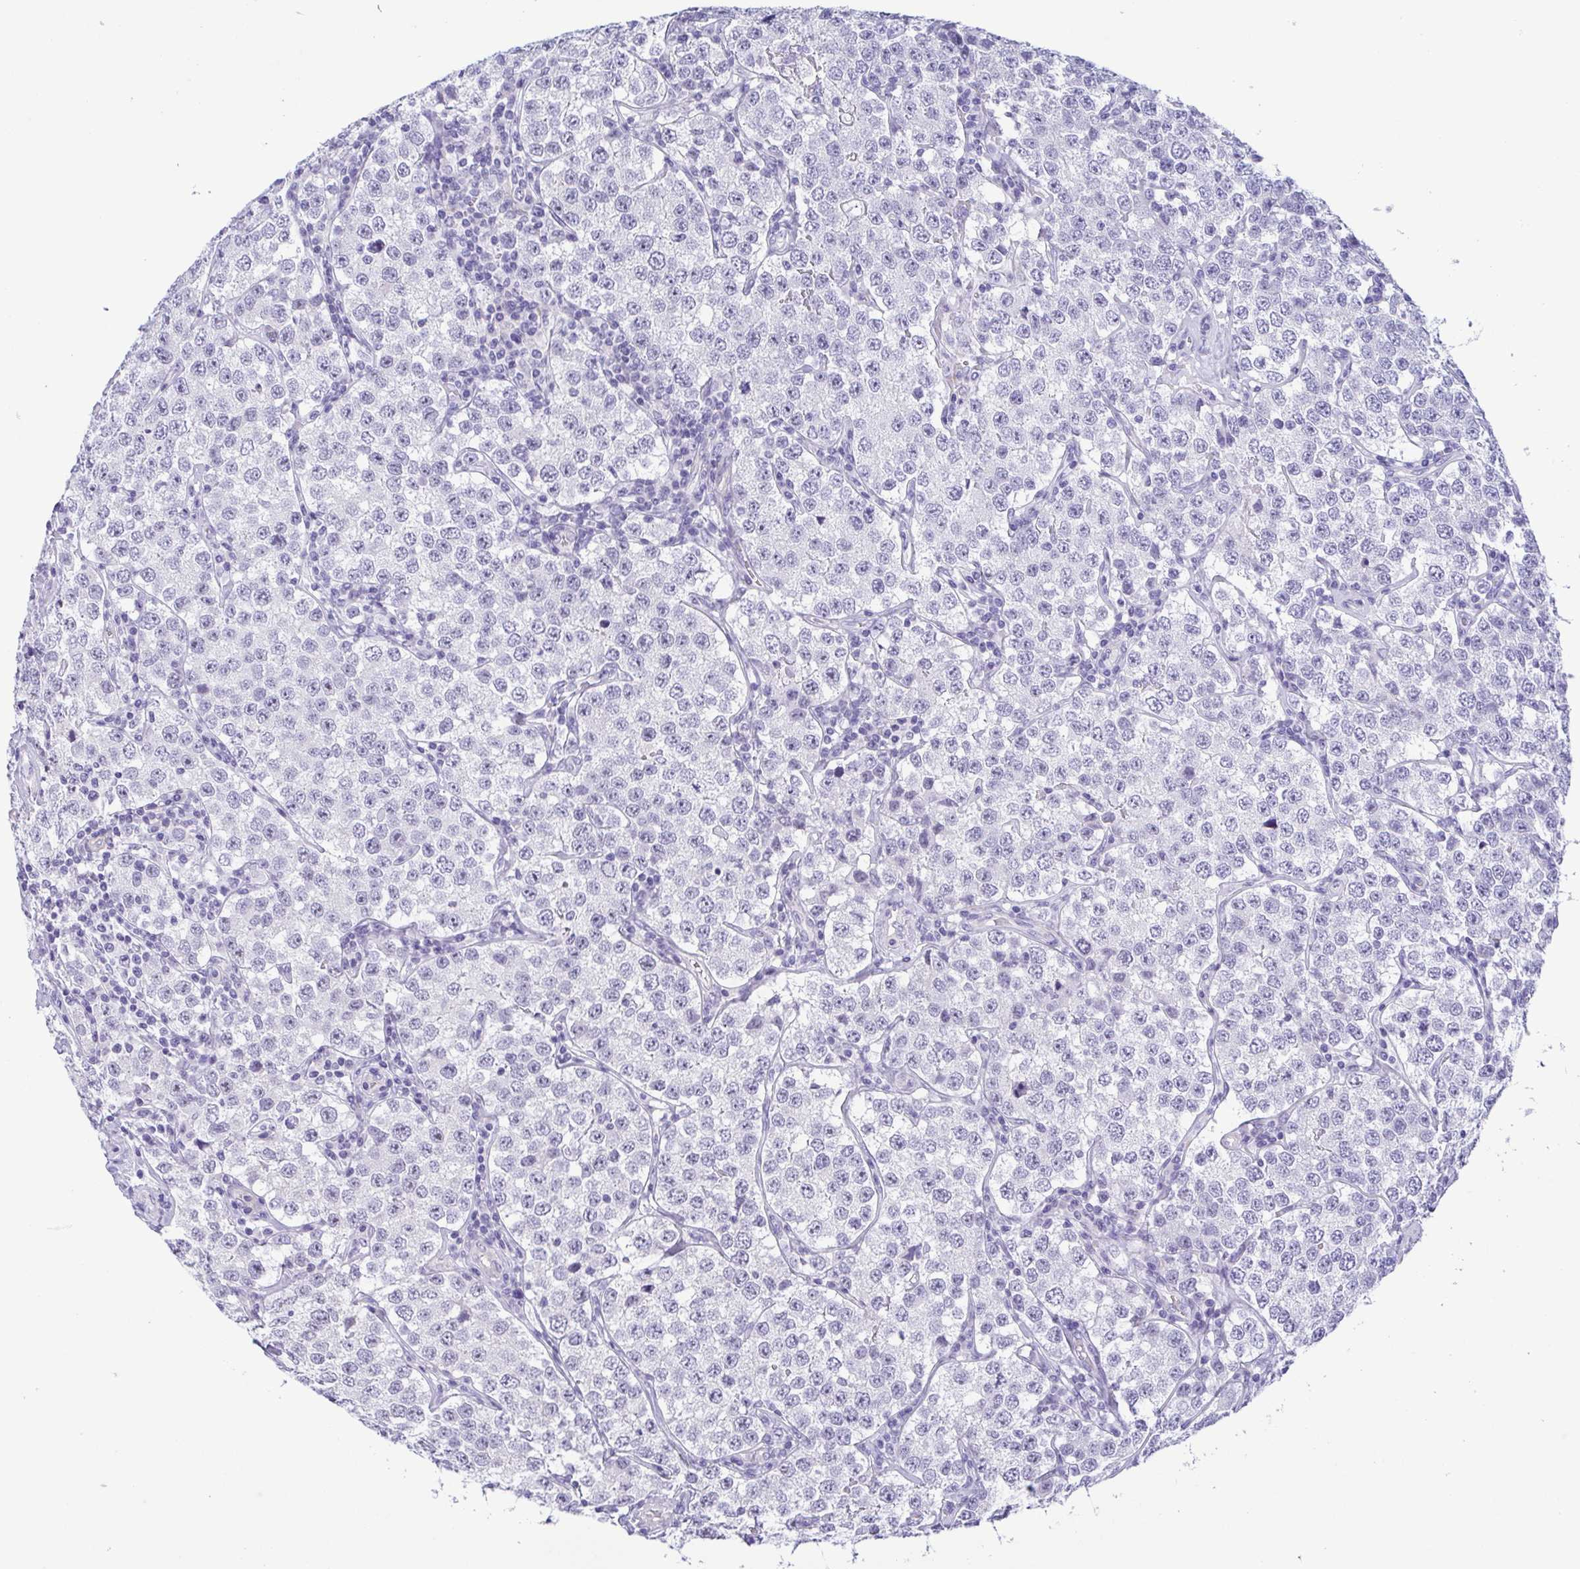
{"staining": {"intensity": "negative", "quantity": "none", "location": "none"}, "tissue": "testis cancer", "cell_type": "Tumor cells", "image_type": "cancer", "snomed": [{"axis": "morphology", "description": "Seminoma, NOS"}, {"axis": "topography", "description": "Testis"}], "caption": "Immunohistochemistry (IHC) image of human testis cancer stained for a protein (brown), which exhibits no positivity in tumor cells.", "gene": "MYL7", "patient": {"sex": "male", "age": 34}}